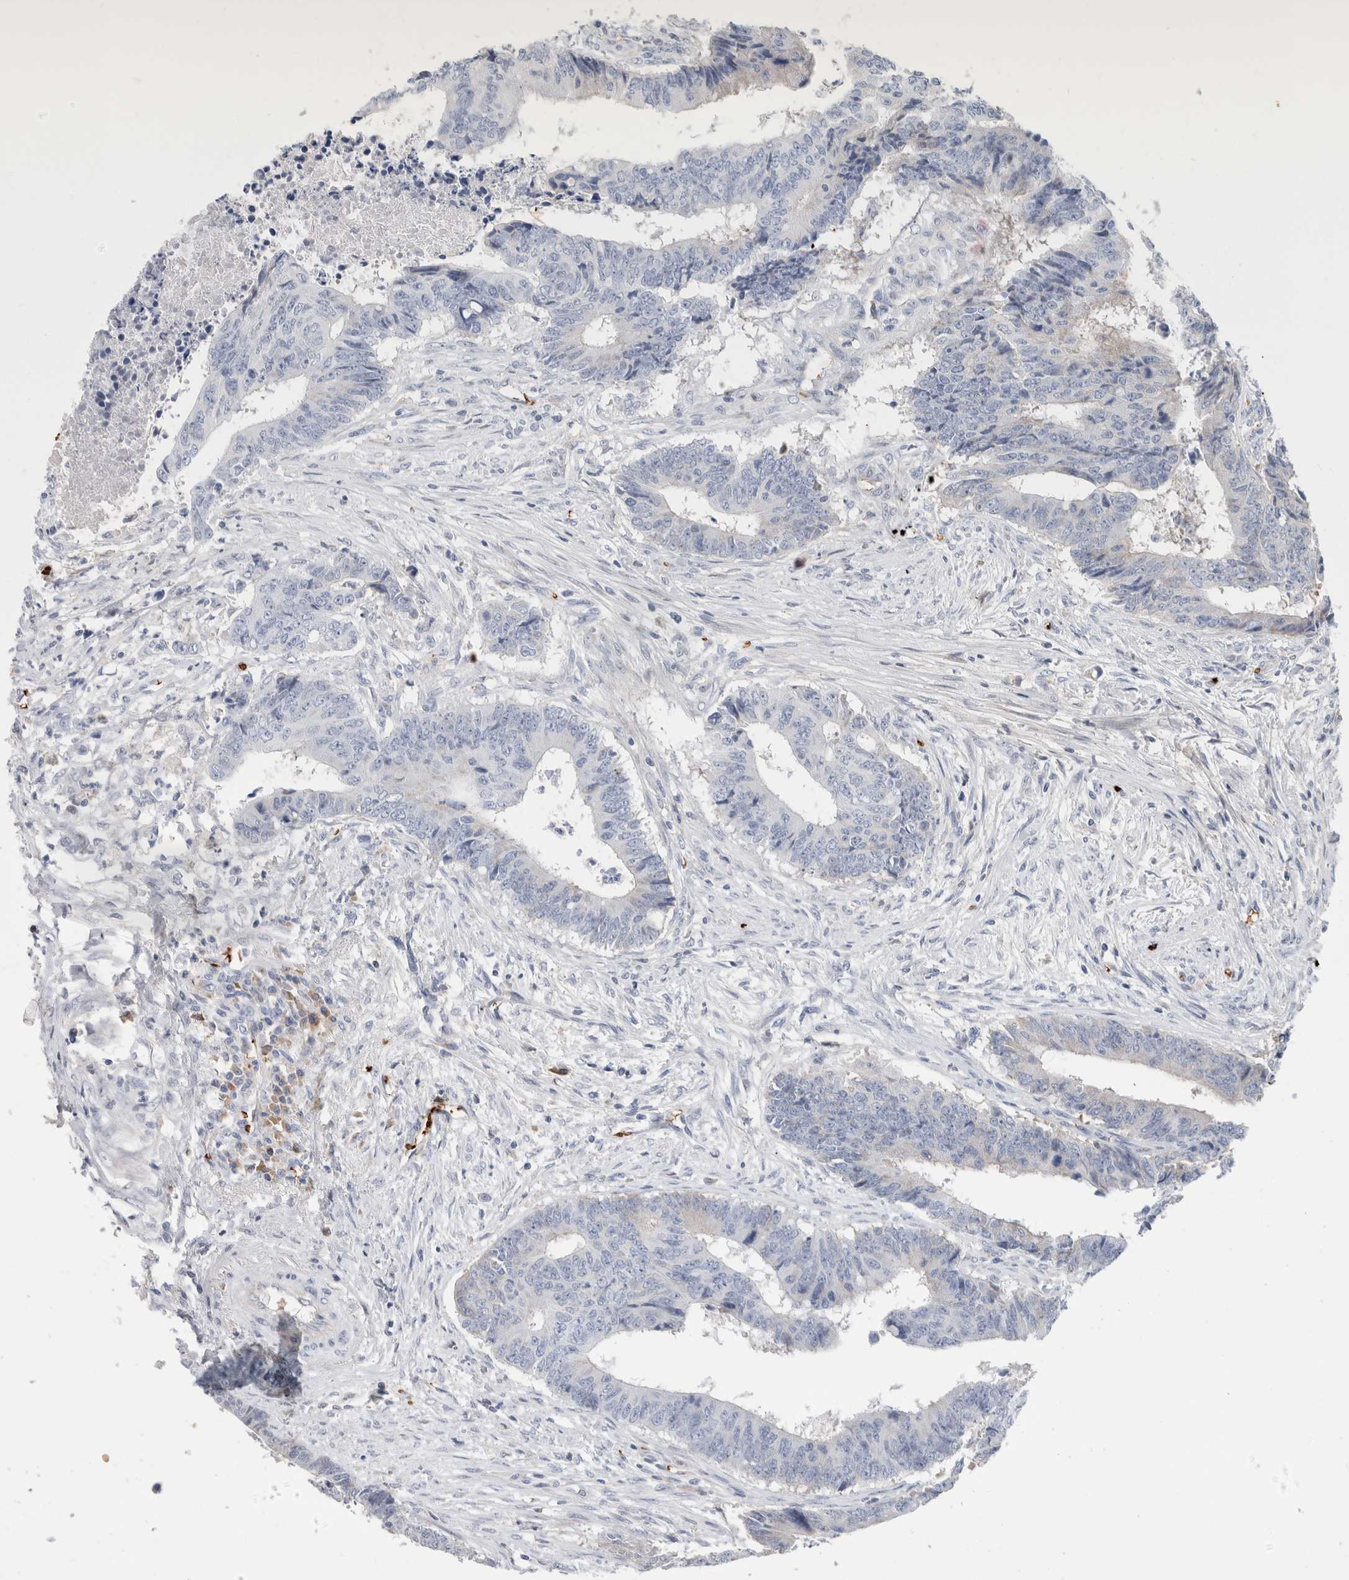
{"staining": {"intensity": "negative", "quantity": "none", "location": "none"}, "tissue": "colorectal cancer", "cell_type": "Tumor cells", "image_type": "cancer", "snomed": [{"axis": "morphology", "description": "Adenocarcinoma, NOS"}, {"axis": "topography", "description": "Rectum"}], "caption": "A histopathology image of human colorectal adenocarcinoma is negative for staining in tumor cells. The staining is performed using DAB brown chromogen with nuclei counter-stained in using hematoxylin.", "gene": "CA1", "patient": {"sex": "male", "age": 84}}